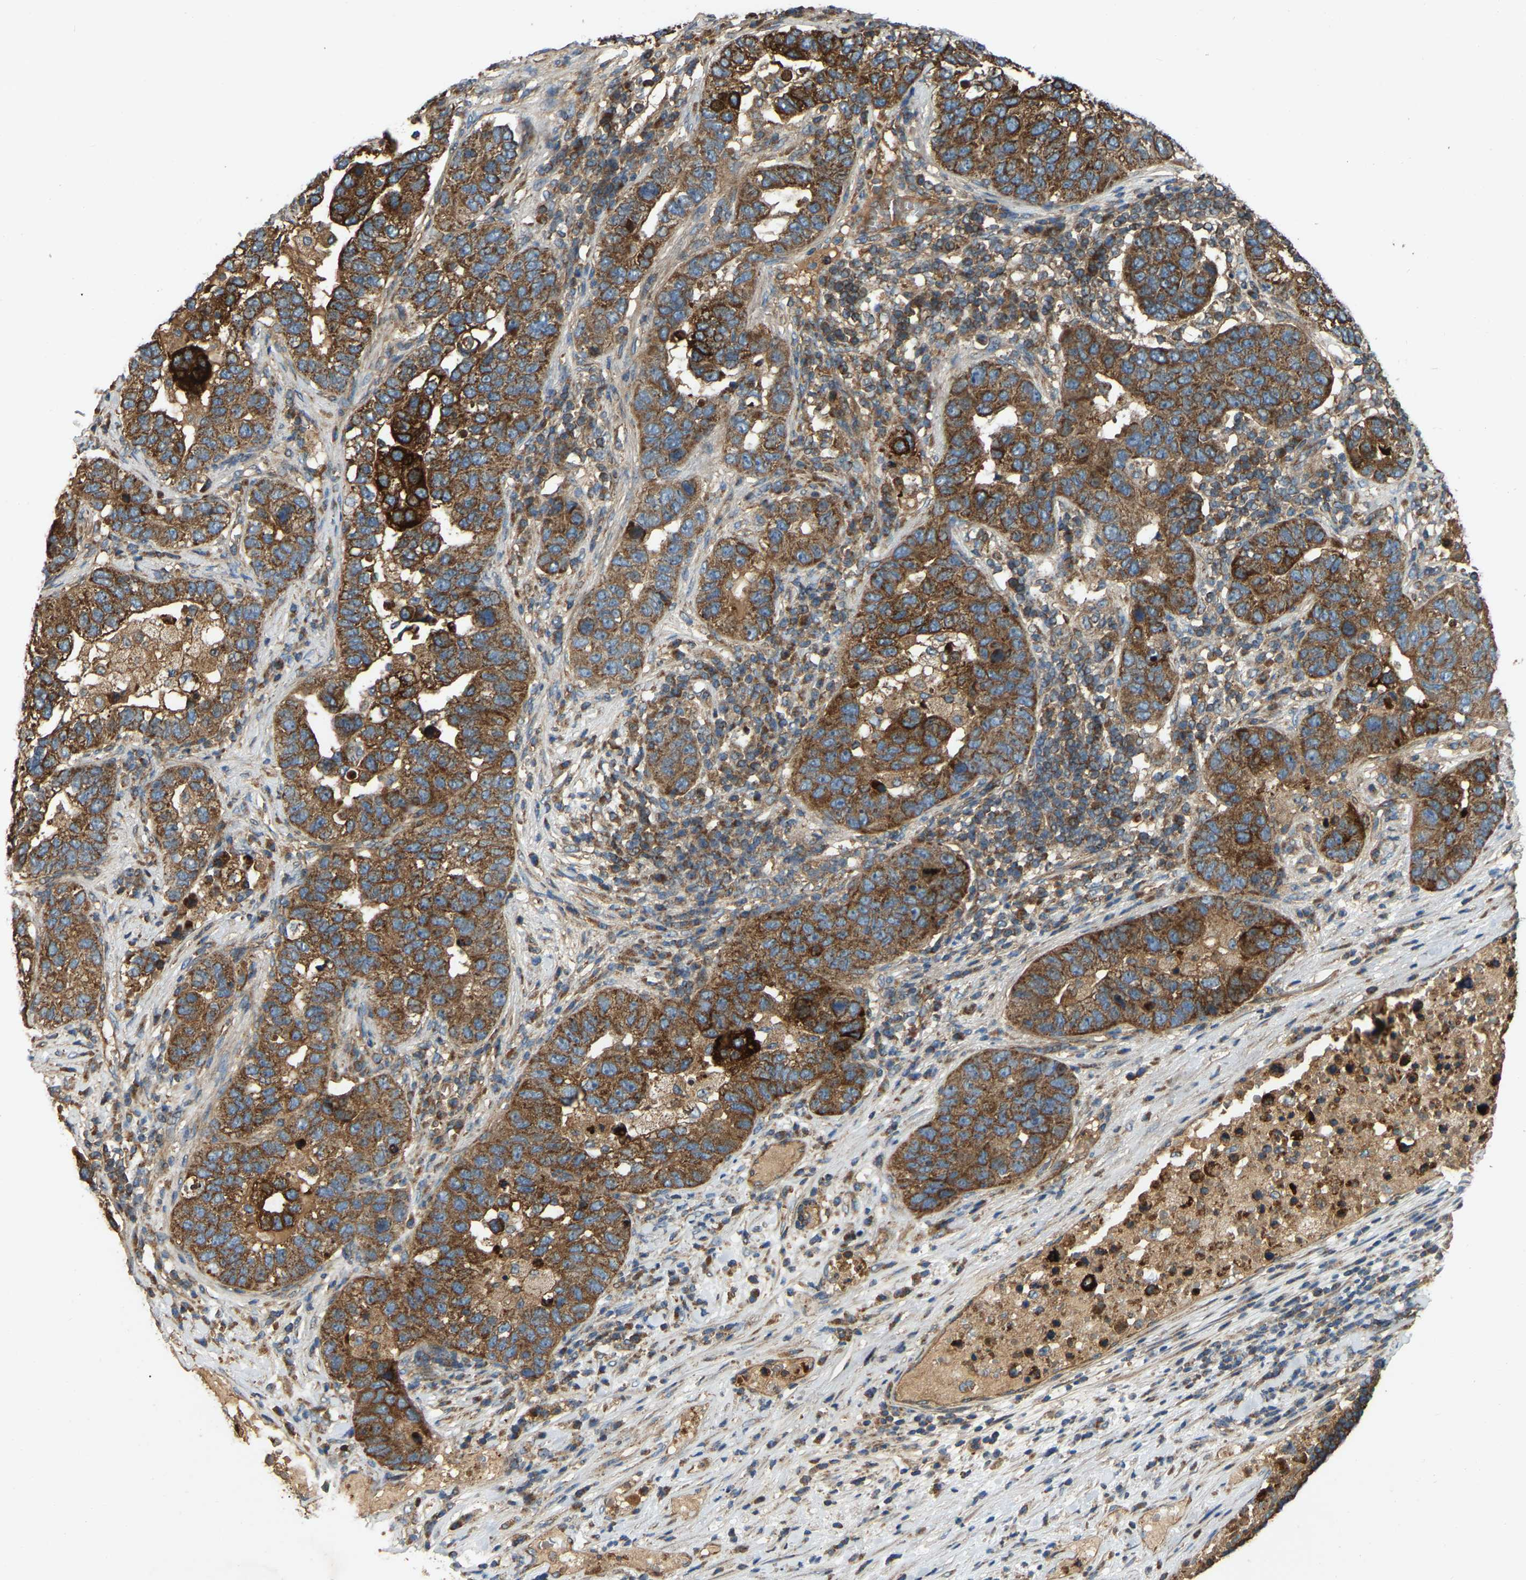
{"staining": {"intensity": "strong", "quantity": ">75%", "location": "cytoplasmic/membranous"}, "tissue": "pancreatic cancer", "cell_type": "Tumor cells", "image_type": "cancer", "snomed": [{"axis": "morphology", "description": "Adenocarcinoma, NOS"}, {"axis": "topography", "description": "Pancreas"}], "caption": "Immunohistochemistry (IHC) histopathology image of neoplastic tissue: pancreatic cancer (adenocarcinoma) stained using immunohistochemistry (IHC) exhibits high levels of strong protein expression localized specifically in the cytoplasmic/membranous of tumor cells, appearing as a cytoplasmic/membranous brown color.", "gene": "SAMD9L", "patient": {"sex": "female", "age": 61}}